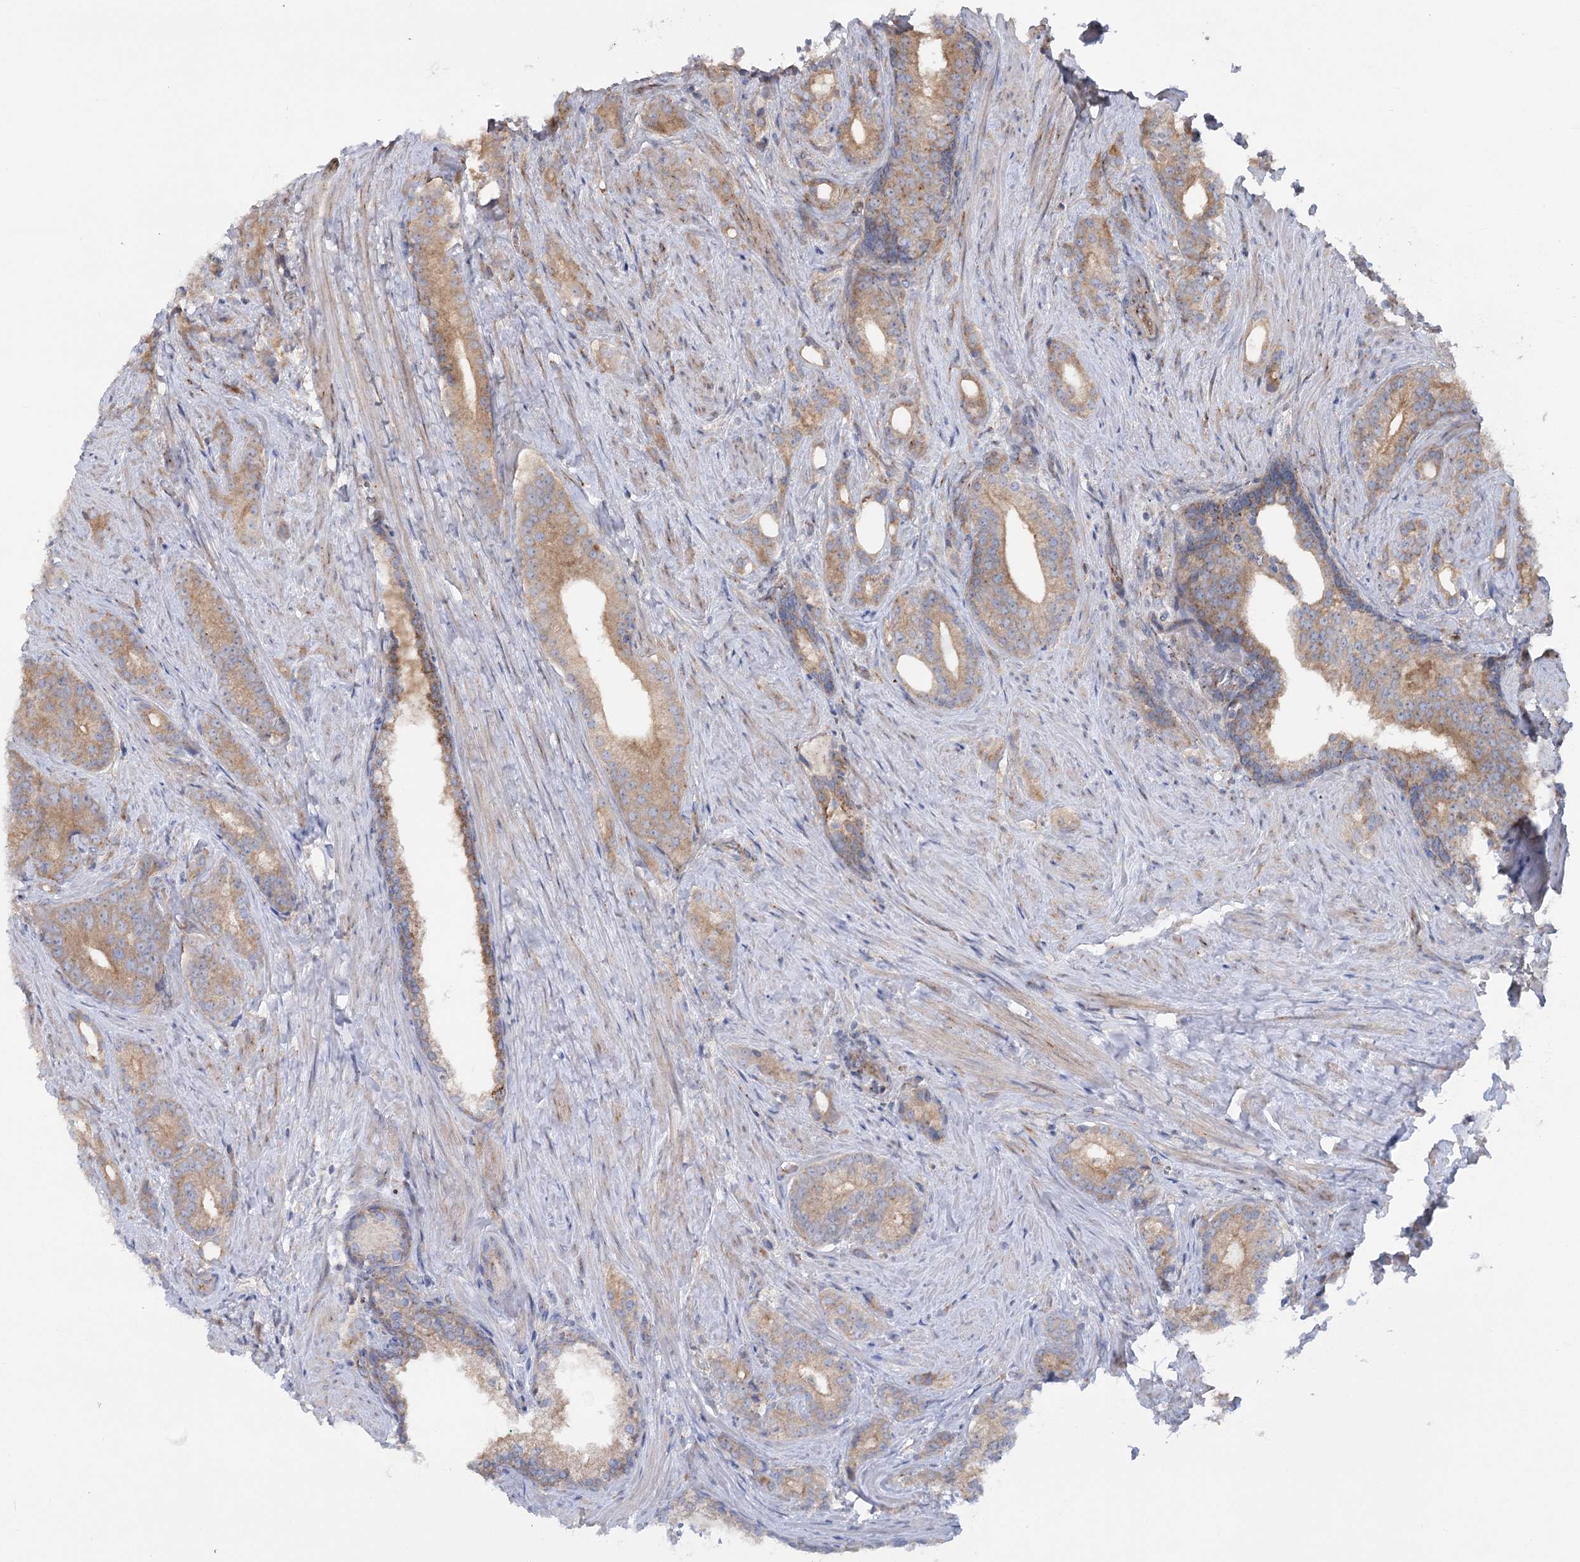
{"staining": {"intensity": "moderate", "quantity": ">75%", "location": "cytoplasmic/membranous"}, "tissue": "prostate cancer", "cell_type": "Tumor cells", "image_type": "cancer", "snomed": [{"axis": "morphology", "description": "Adenocarcinoma, Low grade"}, {"axis": "topography", "description": "Prostate"}], "caption": "Immunohistochemical staining of human prostate low-grade adenocarcinoma shows moderate cytoplasmic/membranous protein staining in approximately >75% of tumor cells.", "gene": "SCN11A", "patient": {"sex": "male", "age": 71}}